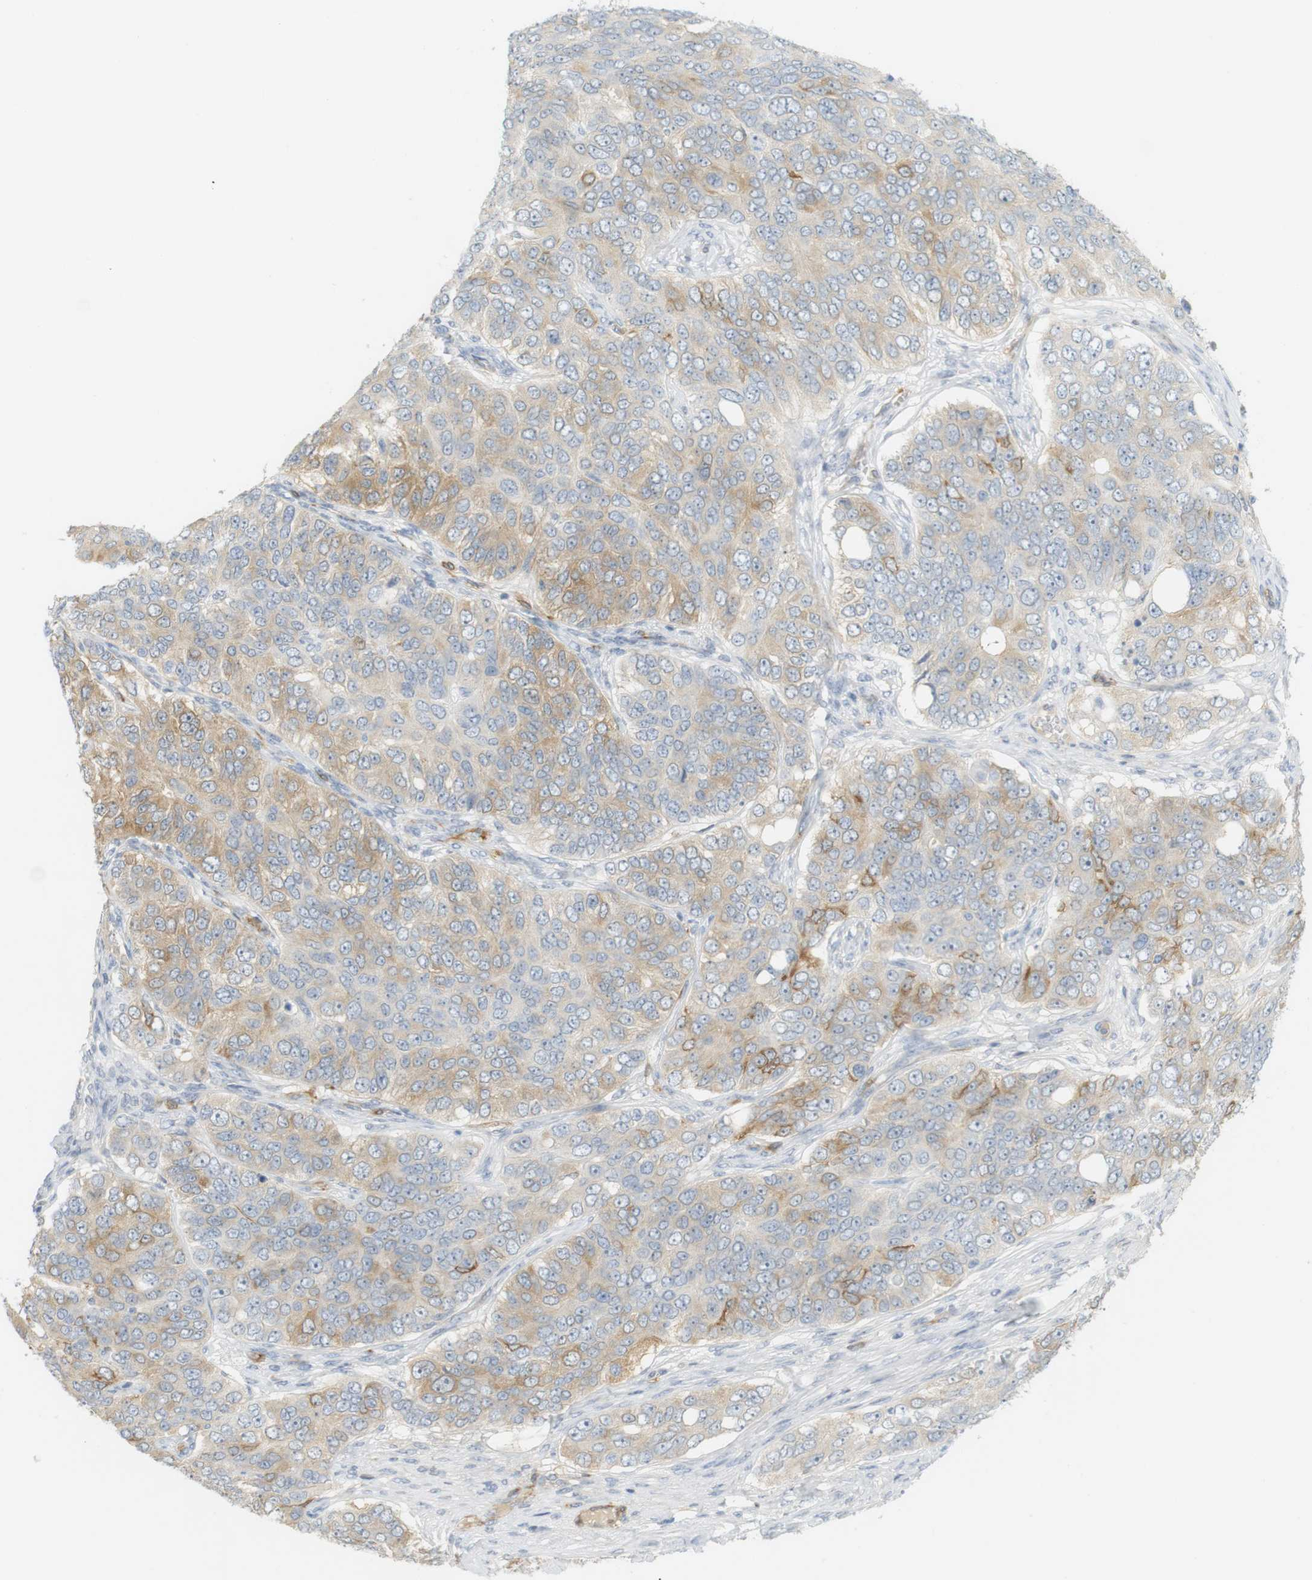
{"staining": {"intensity": "weak", "quantity": "25%-75%", "location": "cytoplasmic/membranous"}, "tissue": "ovarian cancer", "cell_type": "Tumor cells", "image_type": "cancer", "snomed": [{"axis": "morphology", "description": "Carcinoma, endometroid"}, {"axis": "topography", "description": "Ovary"}], "caption": "The histopathology image shows immunohistochemical staining of endometroid carcinoma (ovarian). There is weak cytoplasmic/membranous expression is seen in about 25%-75% of tumor cells.", "gene": "PDE3A", "patient": {"sex": "female", "age": 51}}